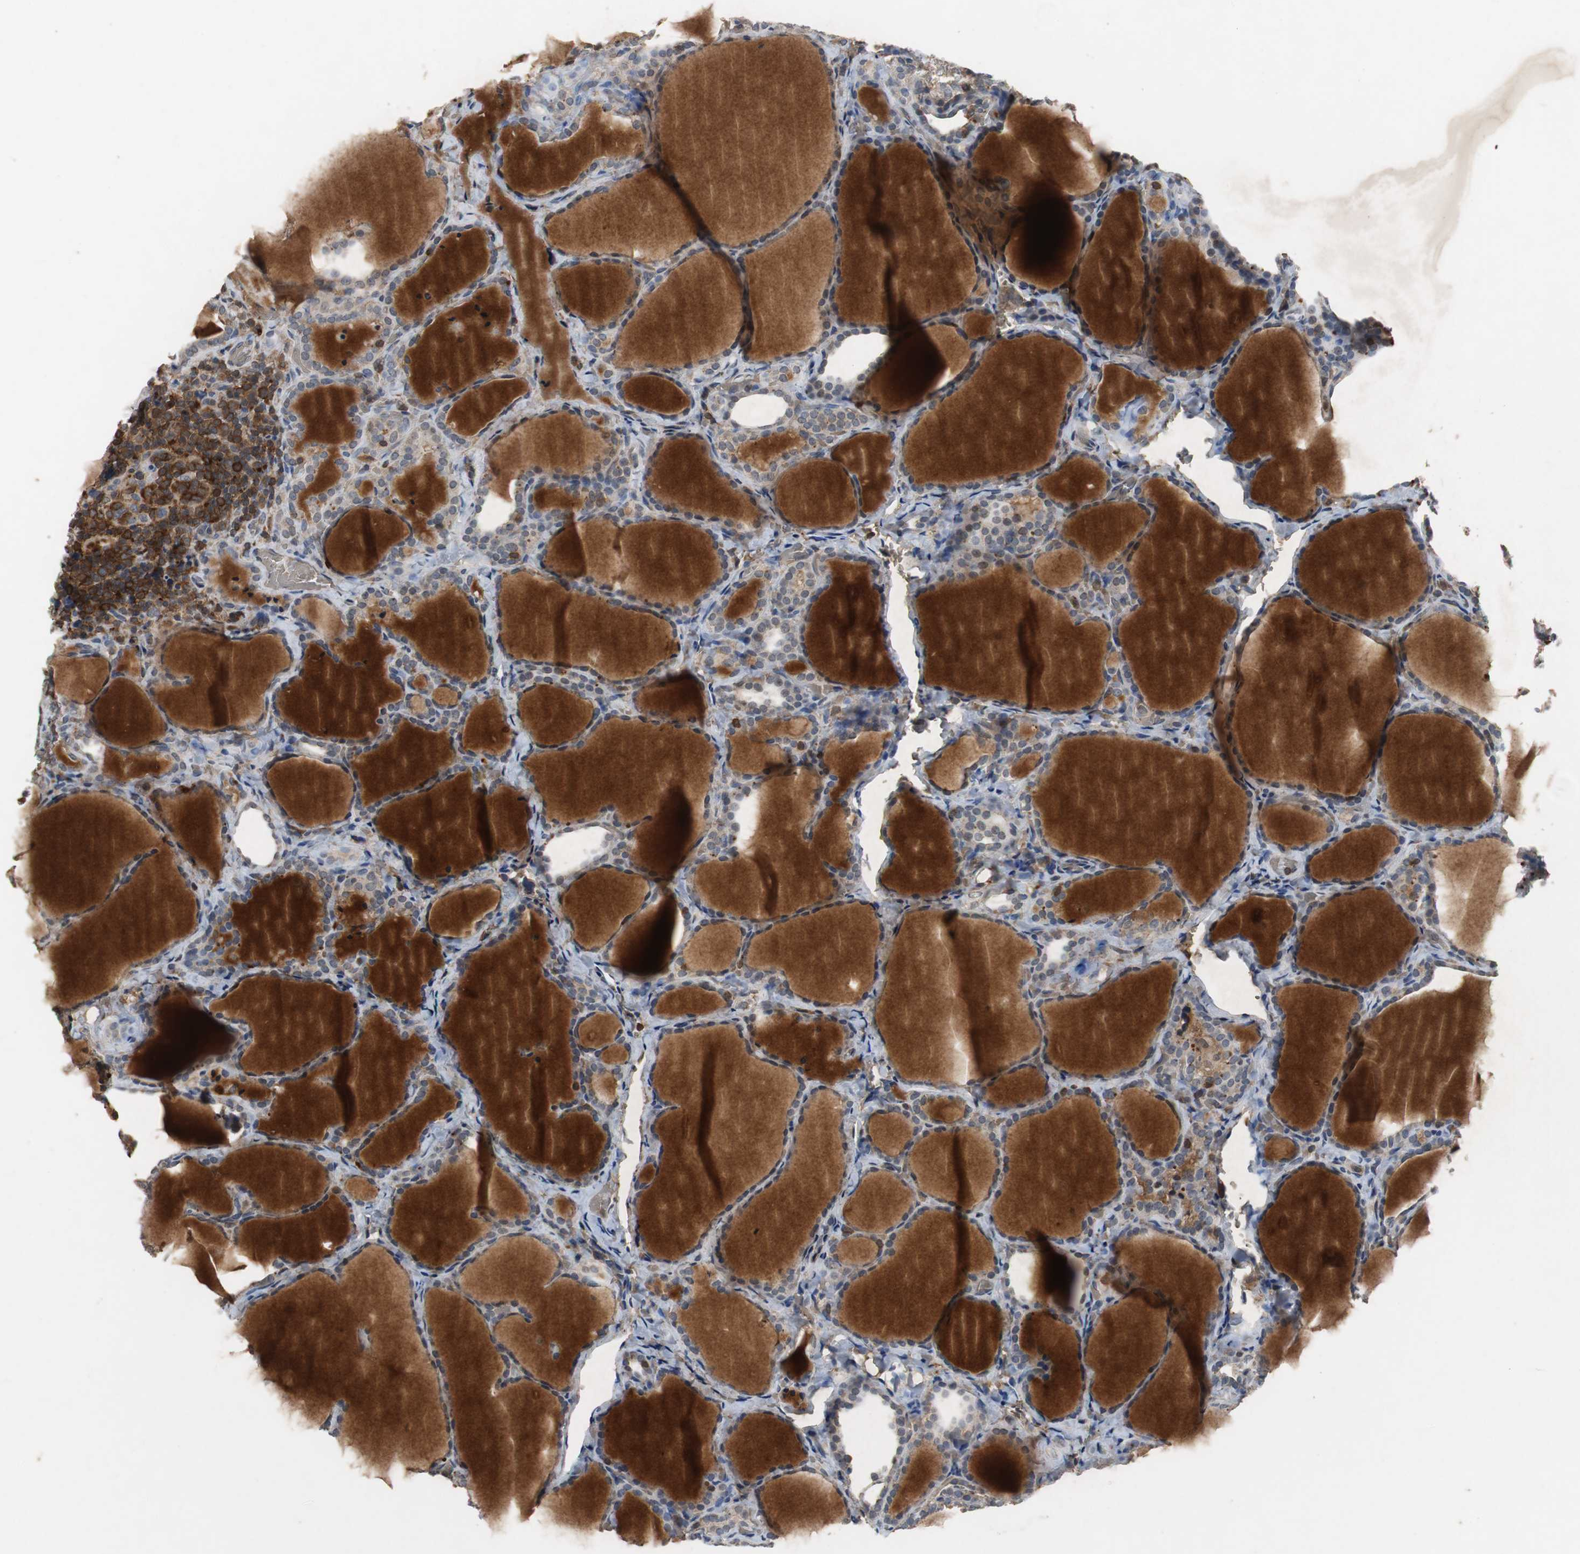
{"staining": {"intensity": "weak", "quantity": "25%-75%", "location": "cytoplasmic/membranous"}, "tissue": "thyroid cancer", "cell_type": "Tumor cells", "image_type": "cancer", "snomed": [{"axis": "morphology", "description": "Papillary adenocarcinoma, NOS"}, {"axis": "topography", "description": "Thyroid gland"}], "caption": "This micrograph reveals IHC staining of thyroid papillary adenocarcinoma, with low weak cytoplasmic/membranous expression in approximately 25%-75% of tumor cells.", "gene": "CALB2", "patient": {"sex": "female", "age": 30}}